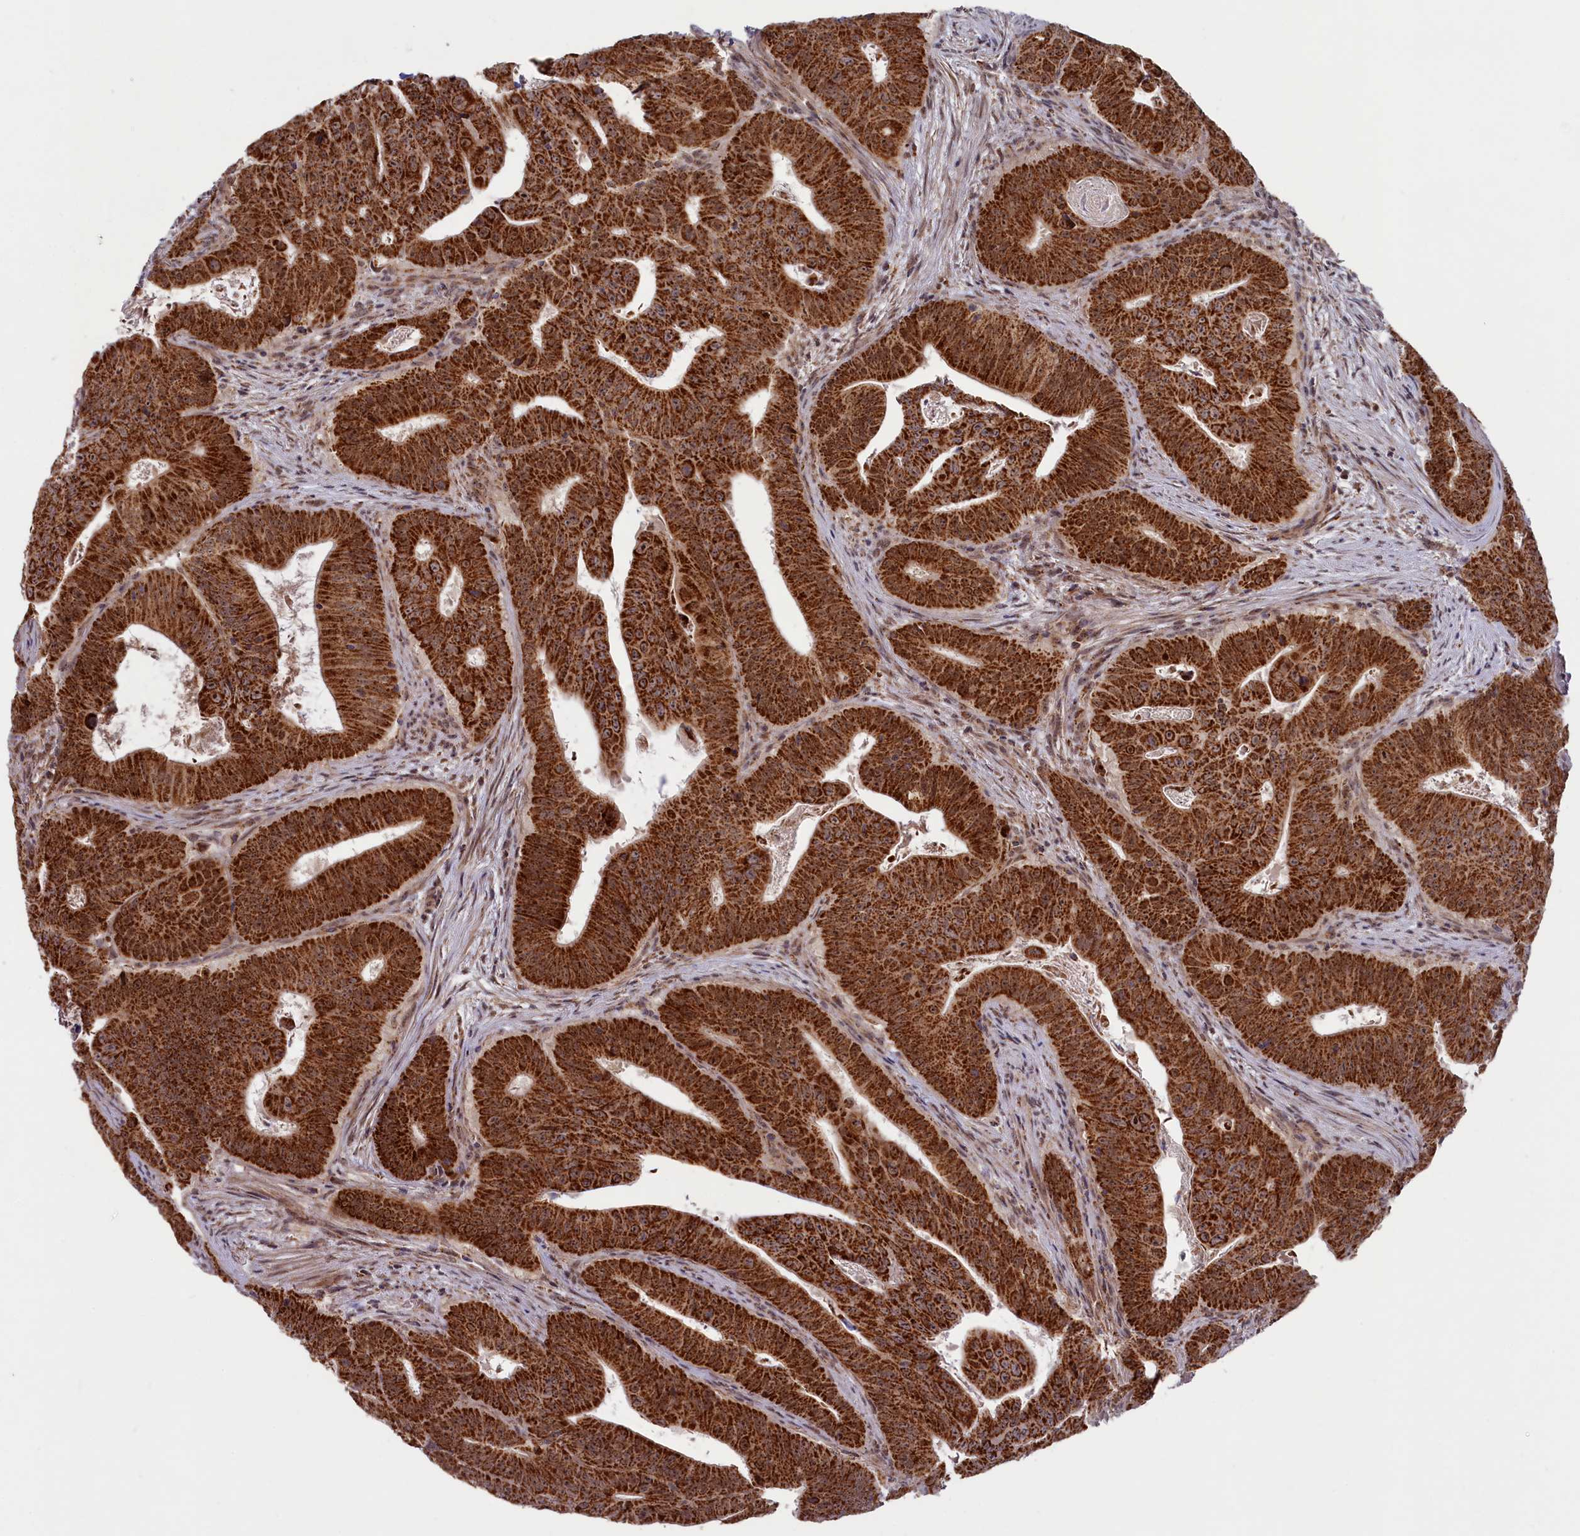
{"staining": {"intensity": "strong", "quantity": ">75%", "location": "cytoplasmic/membranous"}, "tissue": "colorectal cancer", "cell_type": "Tumor cells", "image_type": "cancer", "snomed": [{"axis": "morphology", "description": "Adenocarcinoma, NOS"}, {"axis": "topography", "description": "Rectum"}], "caption": "IHC (DAB) staining of human adenocarcinoma (colorectal) exhibits strong cytoplasmic/membranous protein expression in about >75% of tumor cells.", "gene": "DUS3L", "patient": {"sex": "female", "age": 75}}